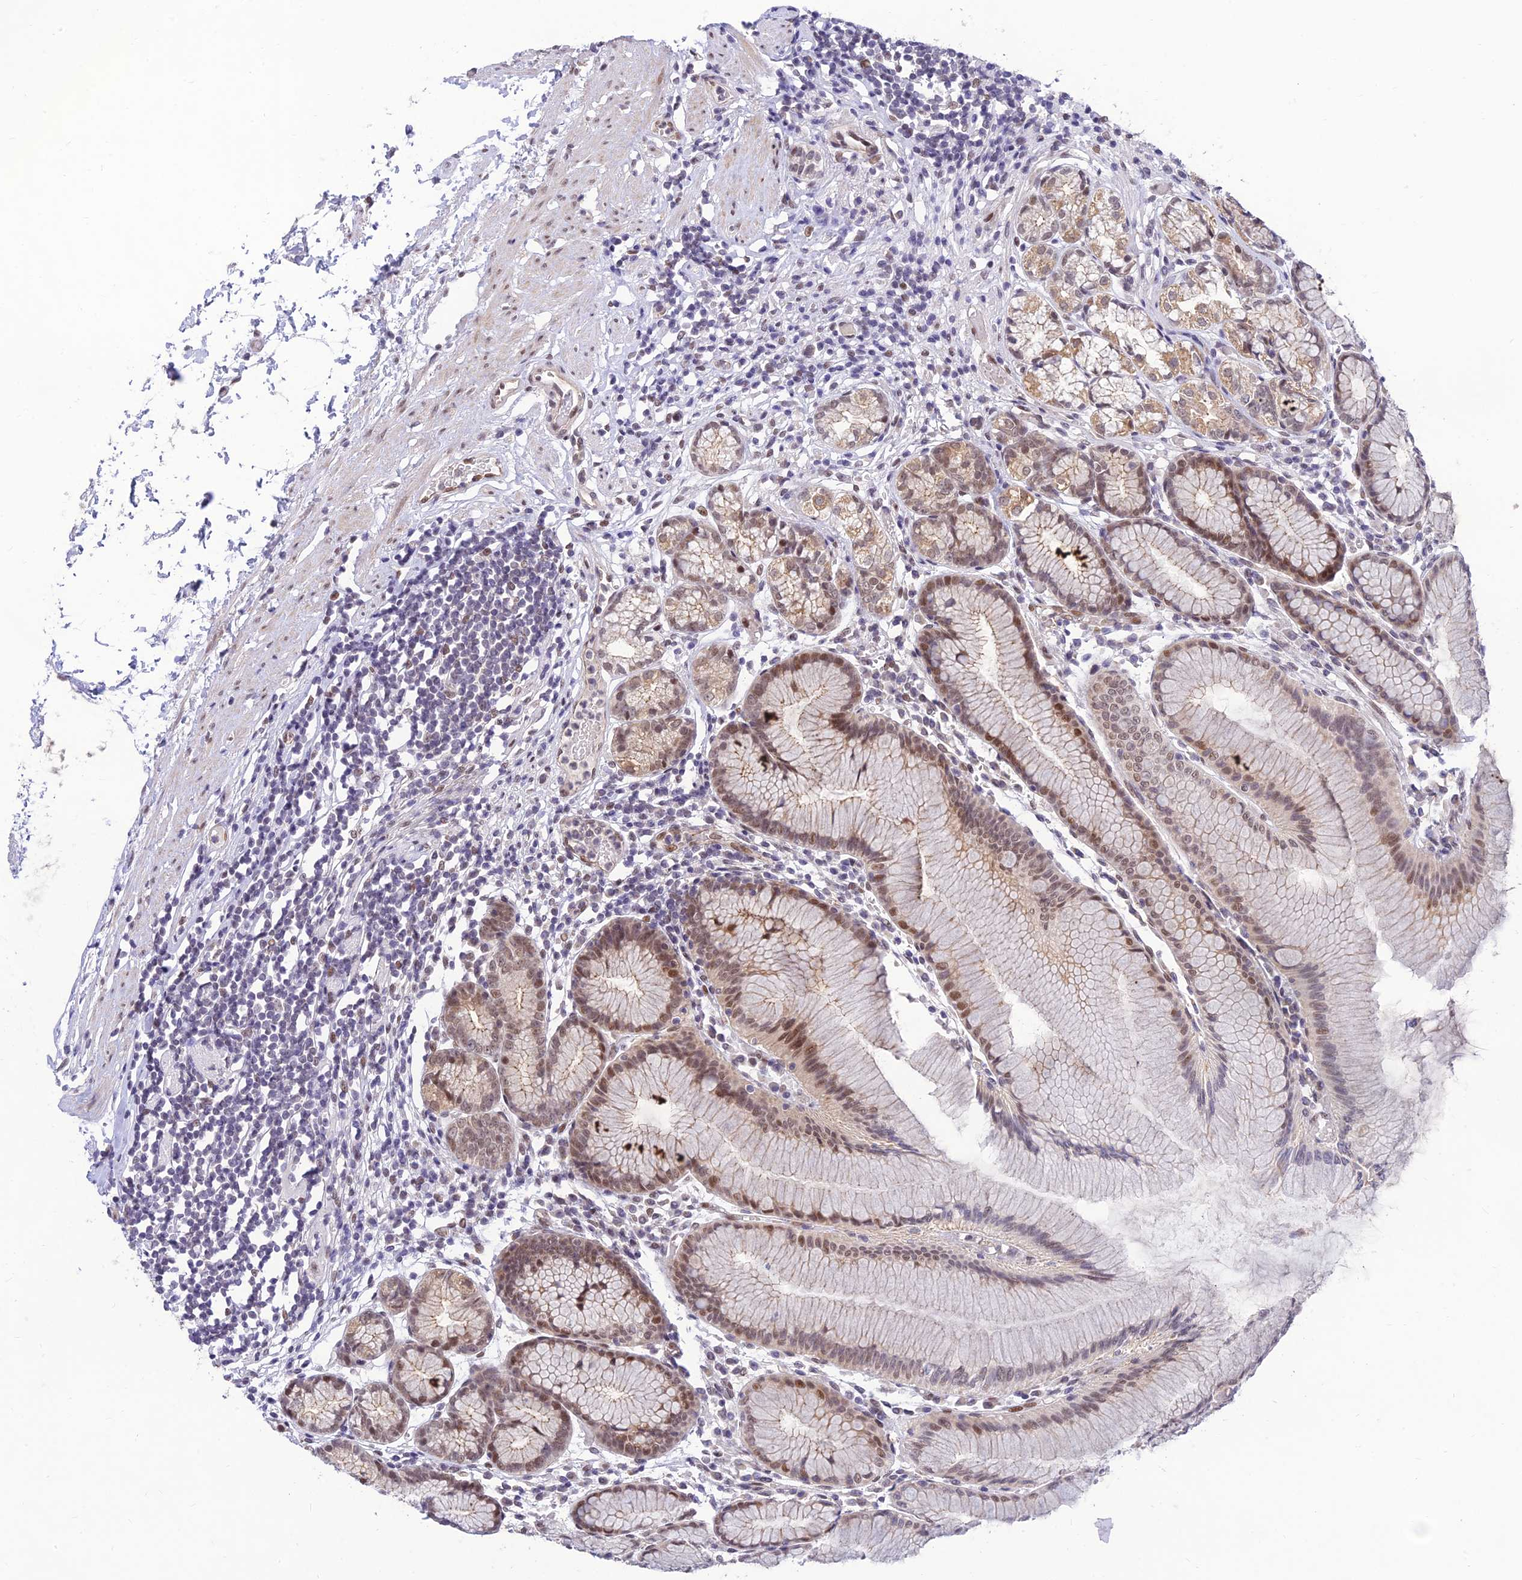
{"staining": {"intensity": "moderate", "quantity": "25%-75%", "location": "cytoplasmic/membranous,nuclear"}, "tissue": "stomach", "cell_type": "Glandular cells", "image_type": "normal", "snomed": [{"axis": "morphology", "description": "Normal tissue, NOS"}, {"axis": "topography", "description": "Stomach"}], "caption": "This histopathology image demonstrates benign stomach stained with IHC to label a protein in brown. The cytoplasmic/membranous,nuclear of glandular cells show moderate positivity for the protein. Nuclei are counter-stained blue.", "gene": "MICOS13", "patient": {"sex": "female", "age": 57}}